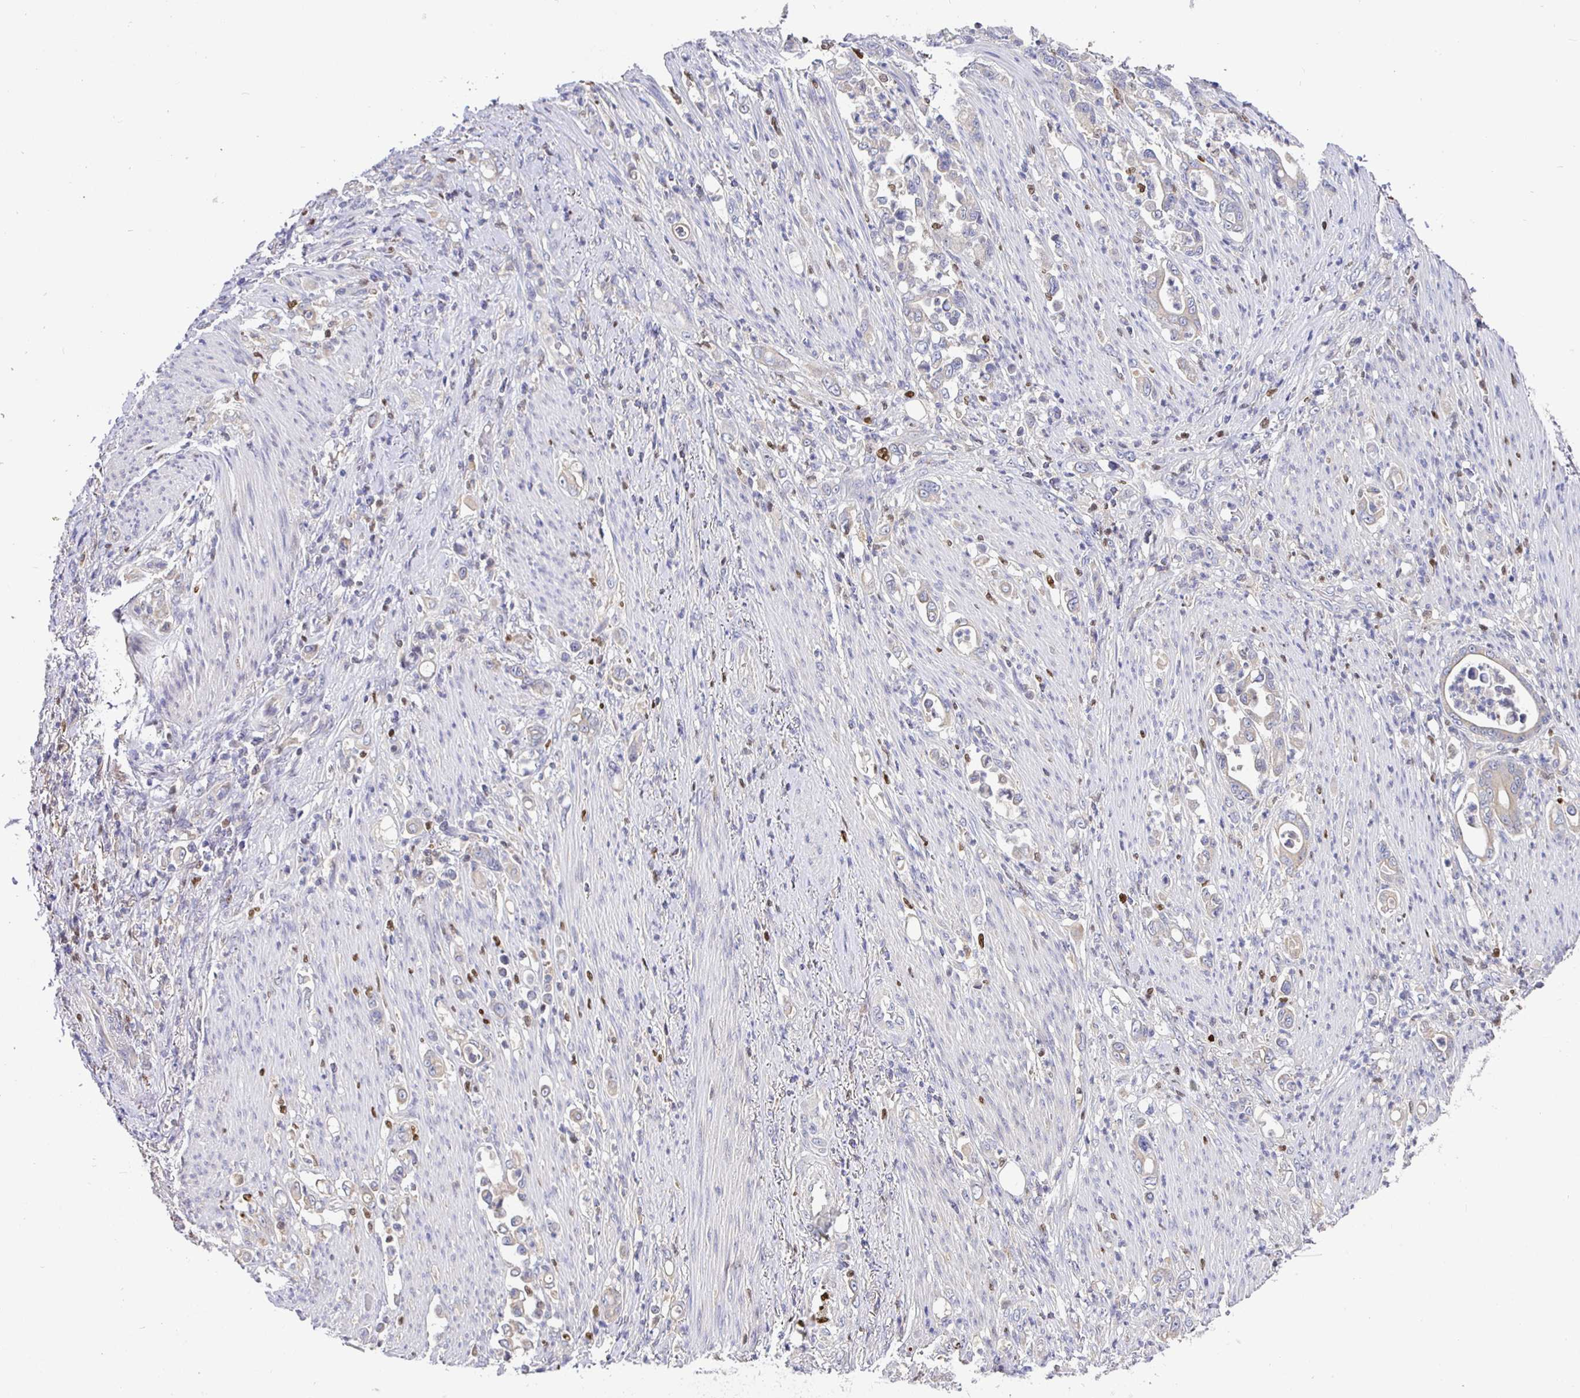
{"staining": {"intensity": "weak", "quantity": "<25%", "location": "cytoplasmic/membranous"}, "tissue": "stomach cancer", "cell_type": "Tumor cells", "image_type": "cancer", "snomed": [{"axis": "morphology", "description": "Normal tissue, NOS"}, {"axis": "morphology", "description": "Adenocarcinoma, NOS"}, {"axis": "topography", "description": "Stomach"}], "caption": "This is an immunohistochemistry histopathology image of stomach cancer. There is no staining in tumor cells.", "gene": "SATB1", "patient": {"sex": "female", "age": 79}}